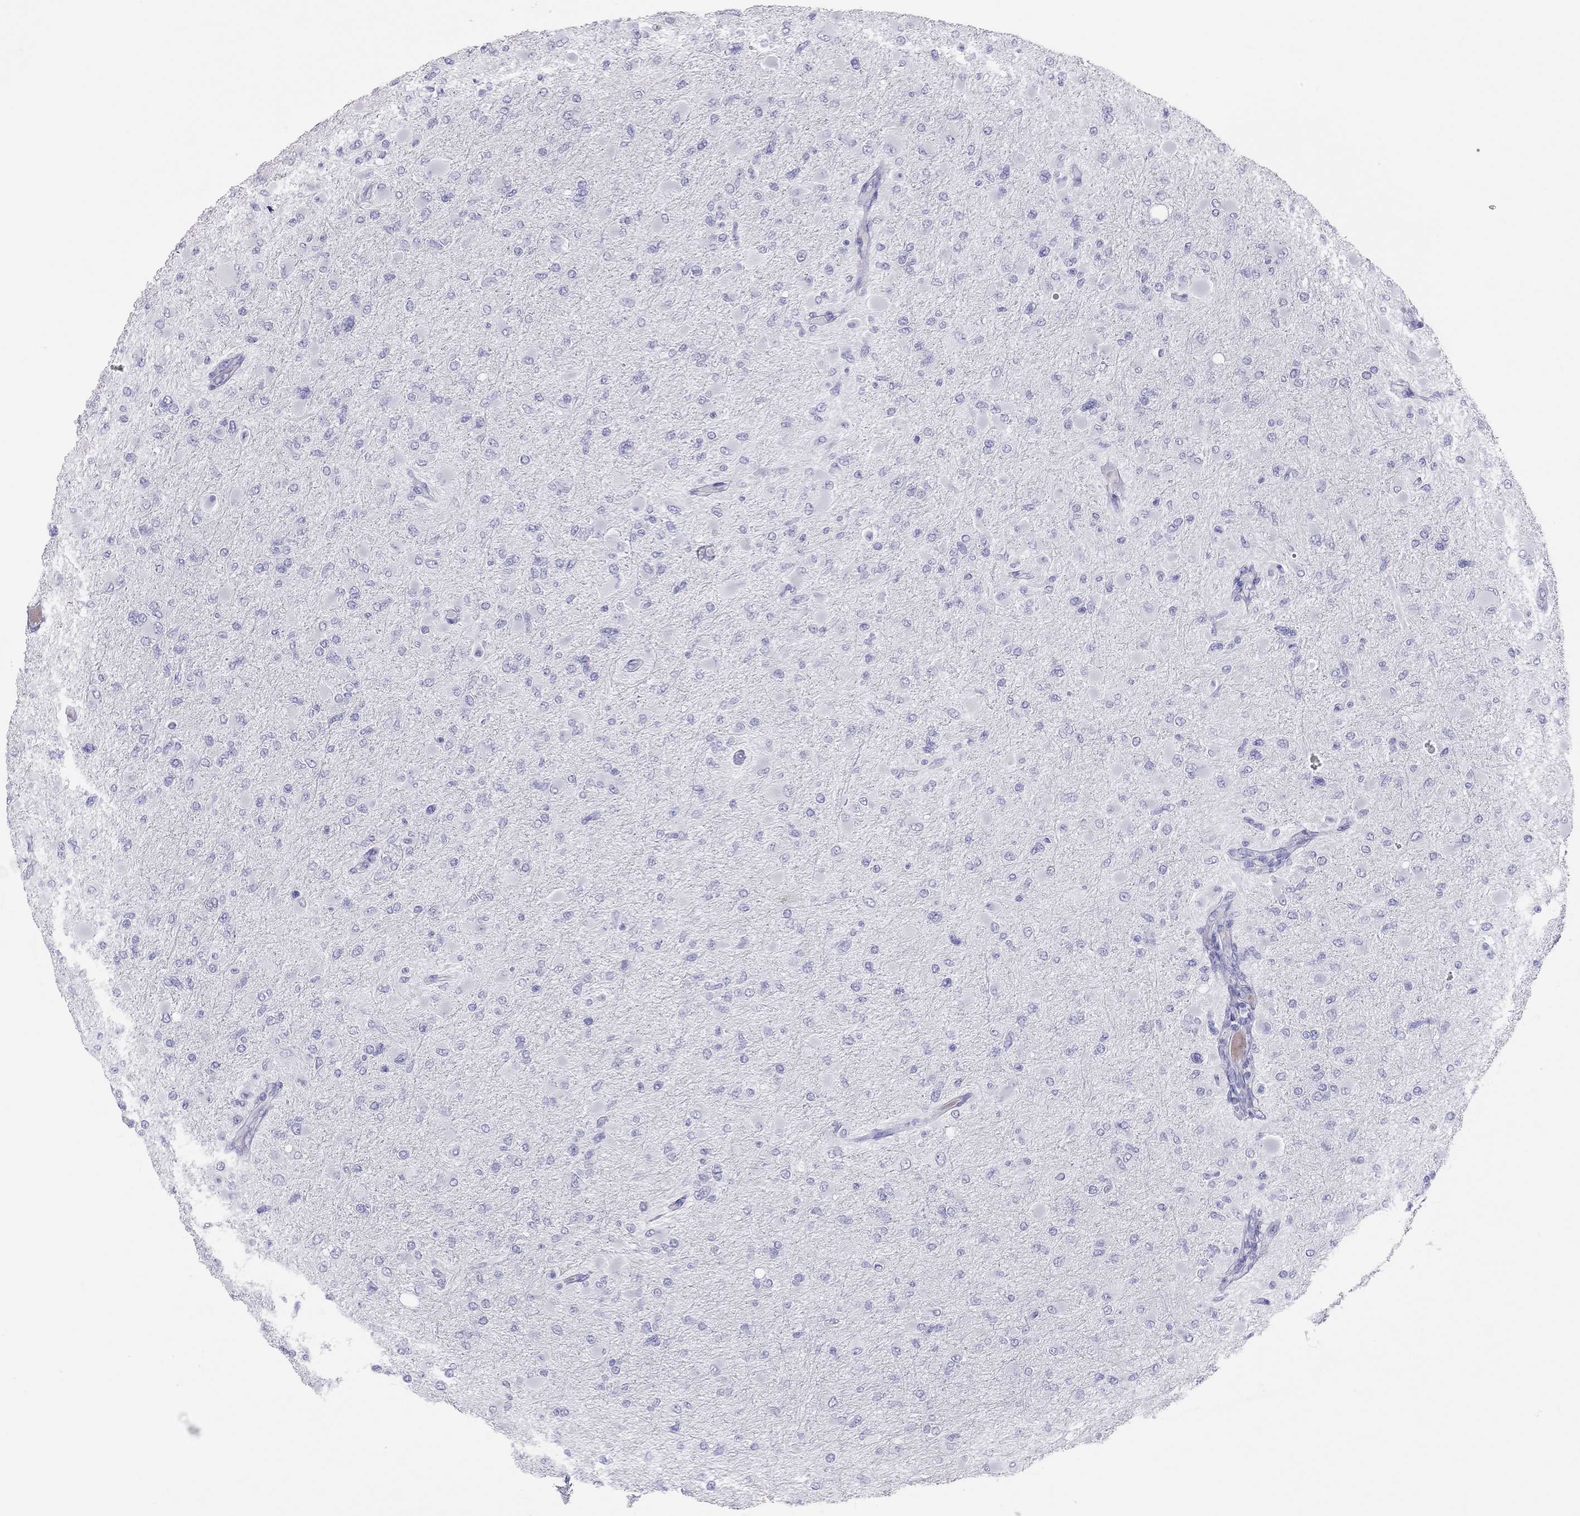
{"staining": {"intensity": "negative", "quantity": "none", "location": "none"}, "tissue": "glioma", "cell_type": "Tumor cells", "image_type": "cancer", "snomed": [{"axis": "morphology", "description": "Glioma, malignant, High grade"}, {"axis": "topography", "description": "Cerebral cortex"}], "caption": "The histopathology image shows no significant positivity in tumor cells of malignant high-grade glioma.", "gene": "TSHB", "patient": {"sex": "female", "age": 36}}